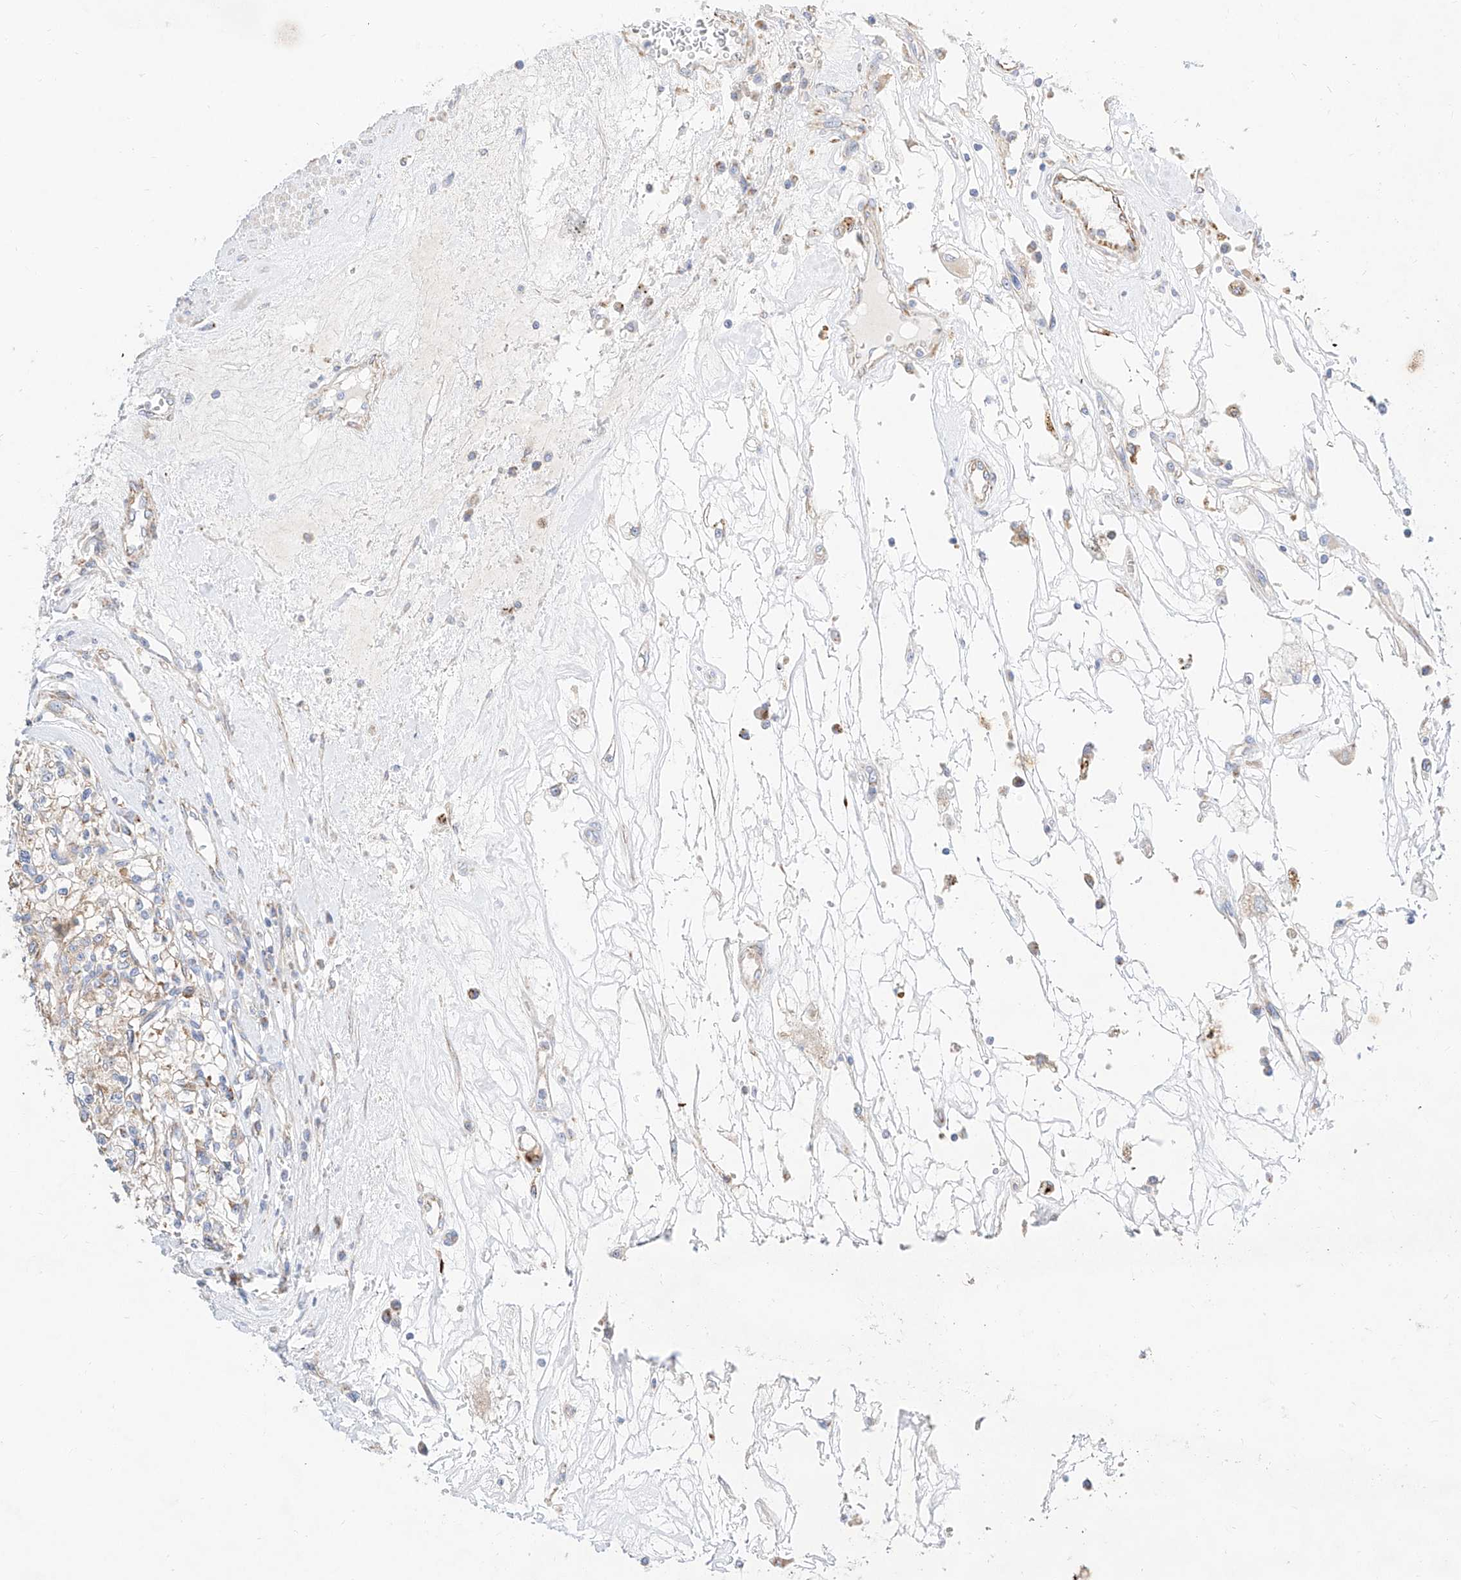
{"staining": {"intensity": "weak", "quantity": "25%-75%", "location": "cytoplasmic/membranous"}, "tissue": "renal cancer", "cell_type": "Tumor cells", "image_type": "cancer", "snomed": [{"axis": "morphology", "description": "Adenocarcinoma, NOS"}, {"axis": "topography", "description": "Kidney"}], "caption": "Immunohistochemistry (IHC) of renal adenocarcinoma reveals low levels of weak cytoplasmic/membranous staining in approximately 25%-75% of tumor cells.", "gene": "CST9", "patient": {"sex": "female", "age": 59}}